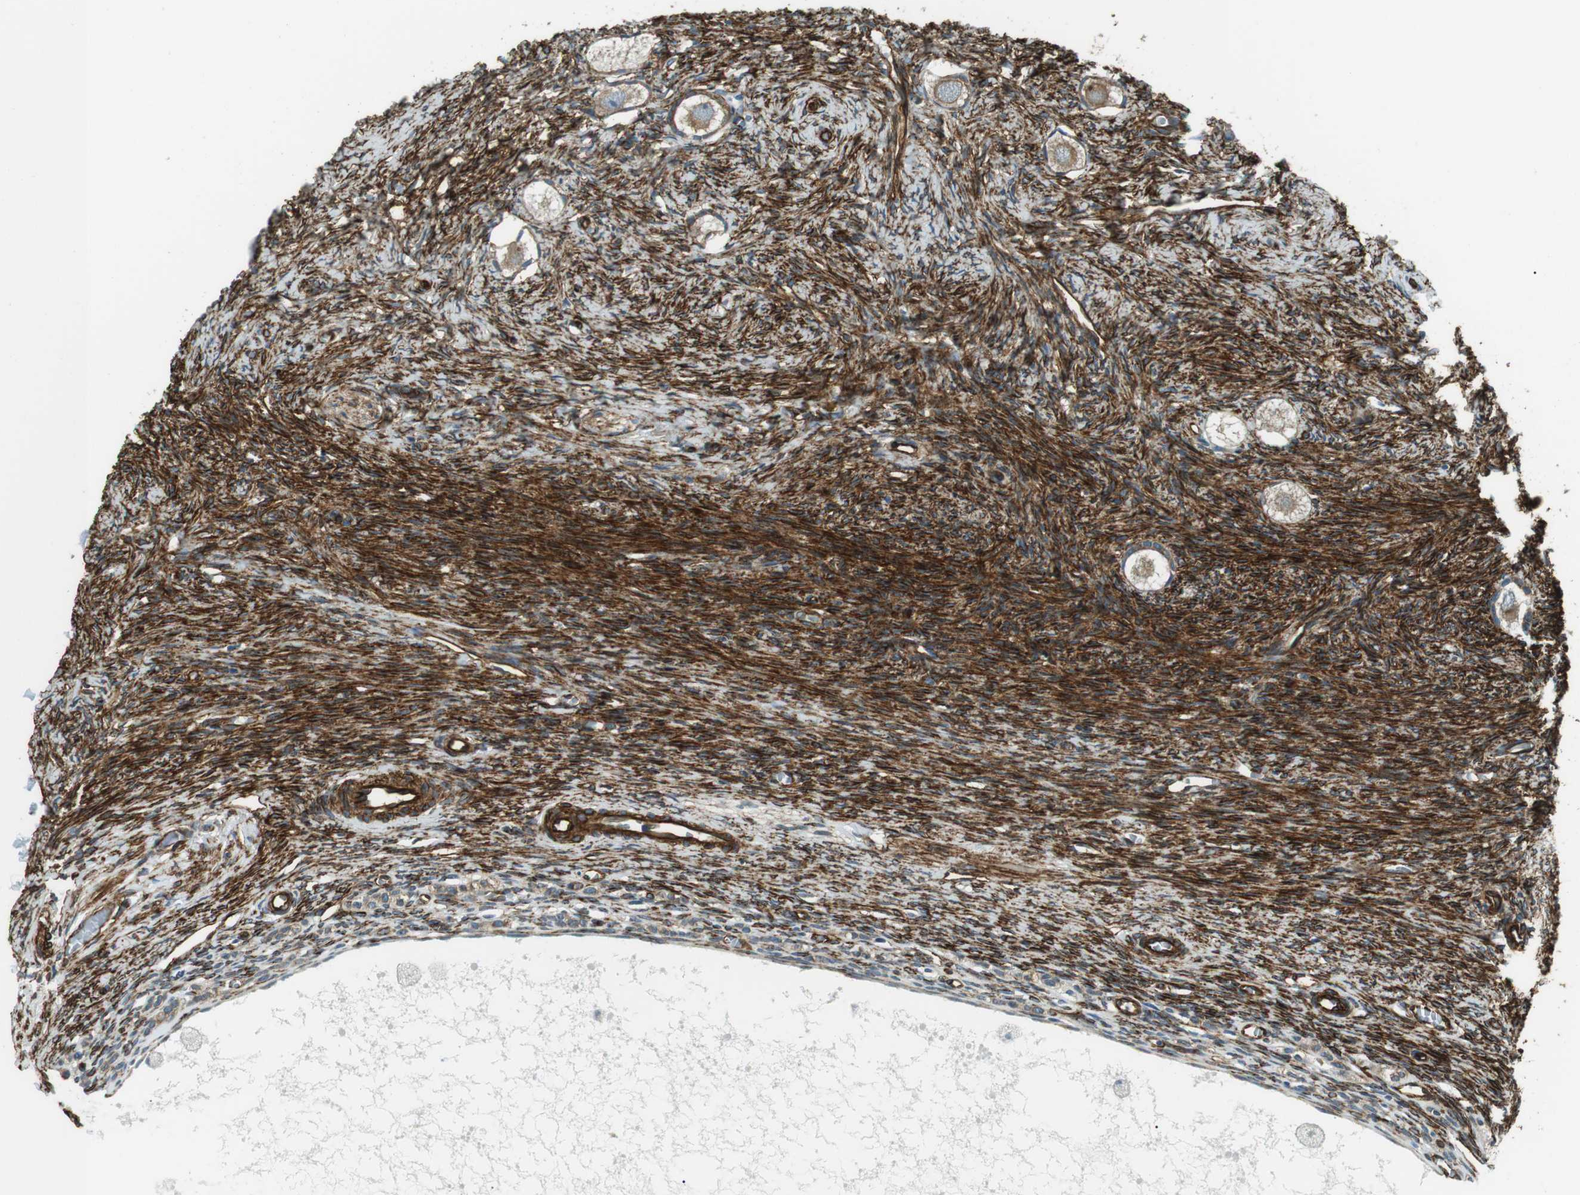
{"staining": {"intensity": "weak", "quantity": ">75%", "location": "cytoplasmic/membranous"}, "tissue": "ovary", "cell_type": "Follicle cells", "image_type": "normal", "snomed": [{"axis": "morphology", "description": "Normal tissue, NOS"}, {"axis": "topography", "description": "Ovary"}], "caption": "Human ovary stained for a protein (brown) shows weak cytoplasmic/membranous positive positivity in about >75% of follicle cells.", "gene": "ODR4", "patient": {"sex": "female", "age": 27}}